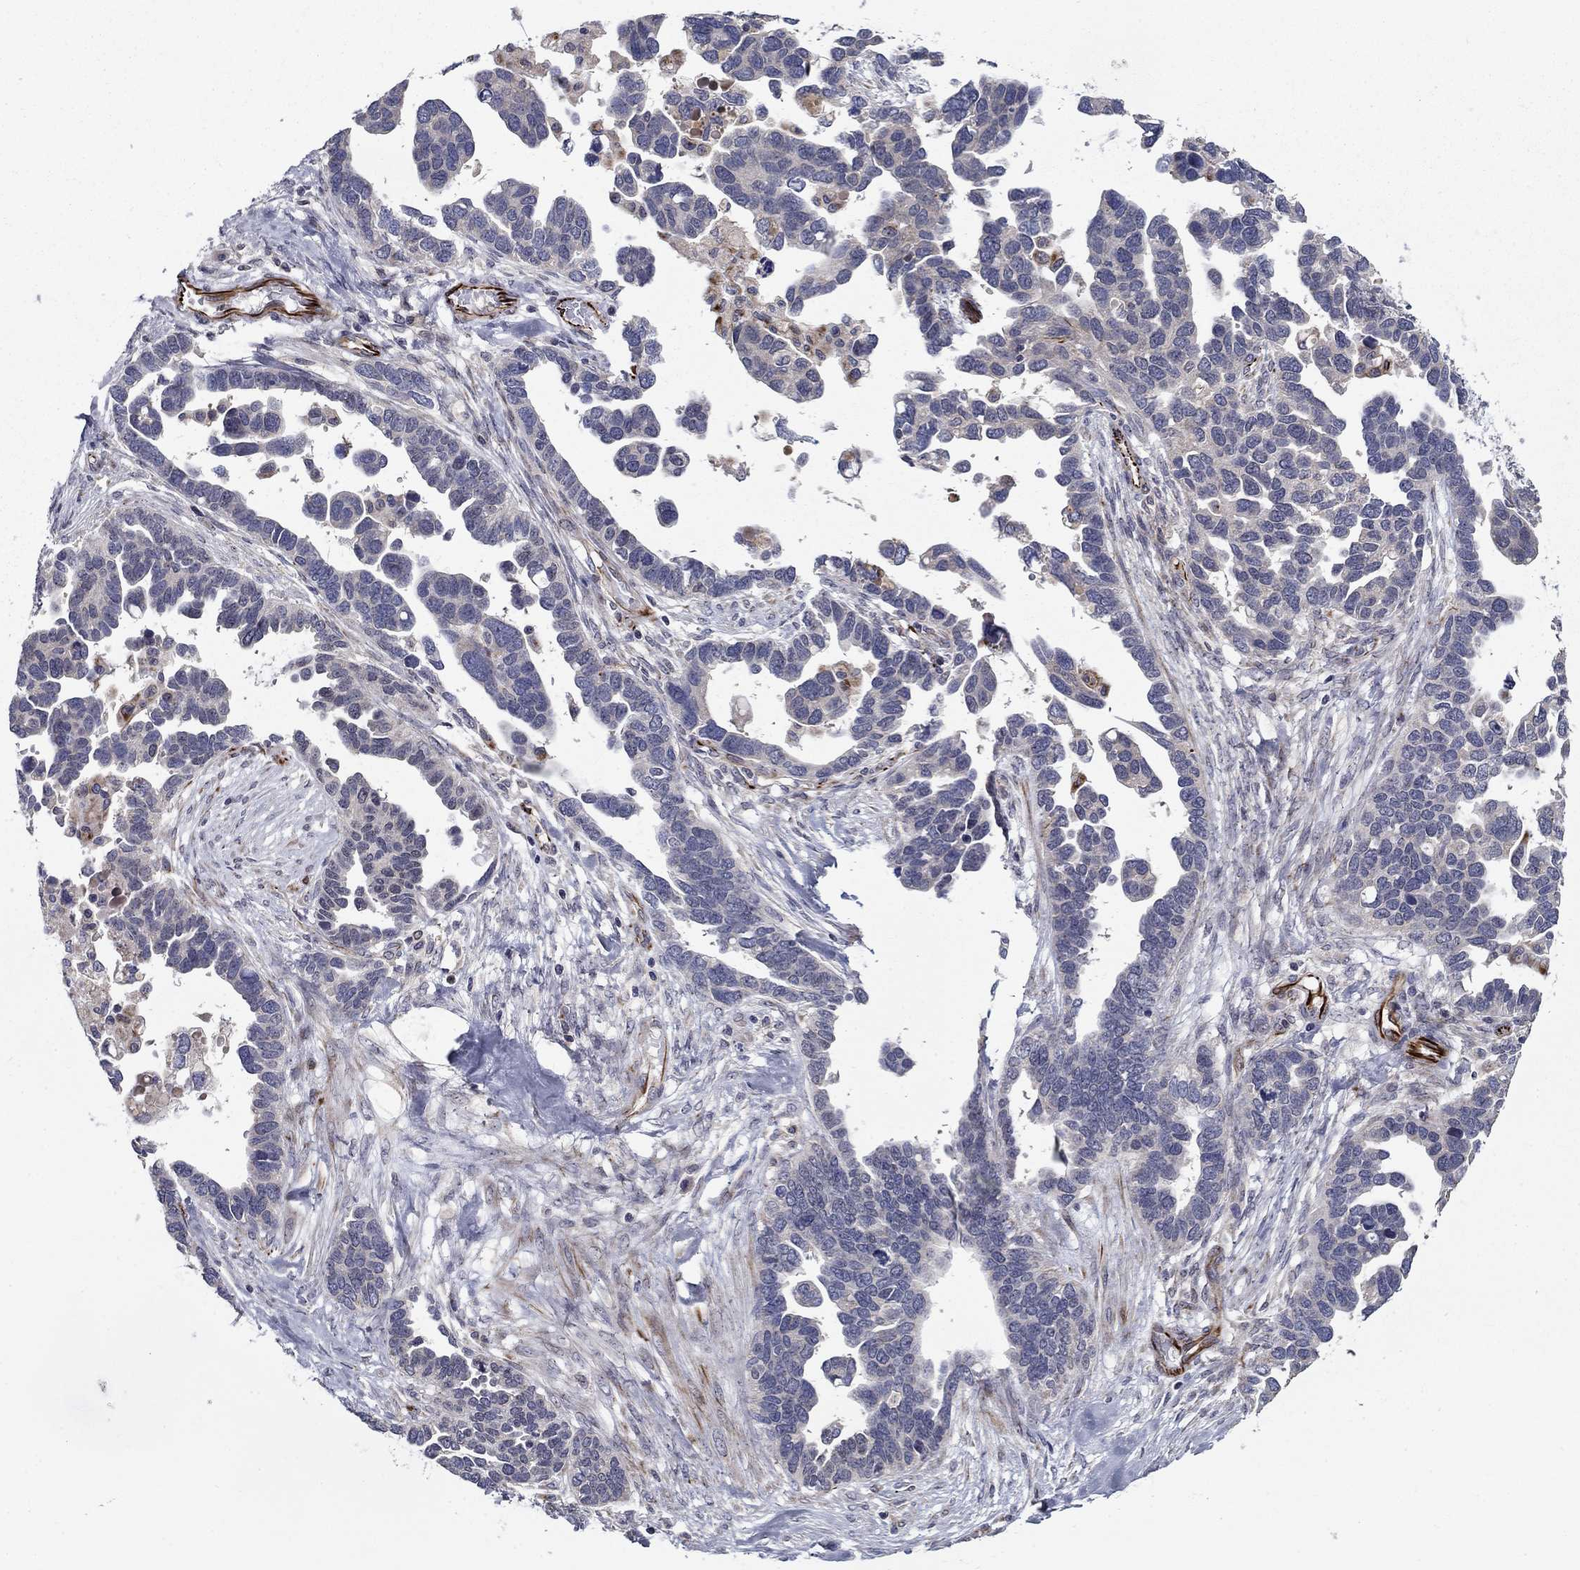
{"staining": {"intensity": "negative", "quantity": "none", "location": "none"}, "tissue": "ovarian cancer", "cell_type": "Tumor cells", "image_type": "cancer", "snomed": [{"axis": "morphology", "description": "Cystadenocarcinoma, serous, NOS"}, {"axis": "topography", "description": "Ovary"}], "caption": "An image of ovarian cancer (serous cystadenocarcinoma) stained for a protein reveals no brown staining in tumor cells.", "gene": "LACTB2", "patient": {"sex": "female", "age": 54}}